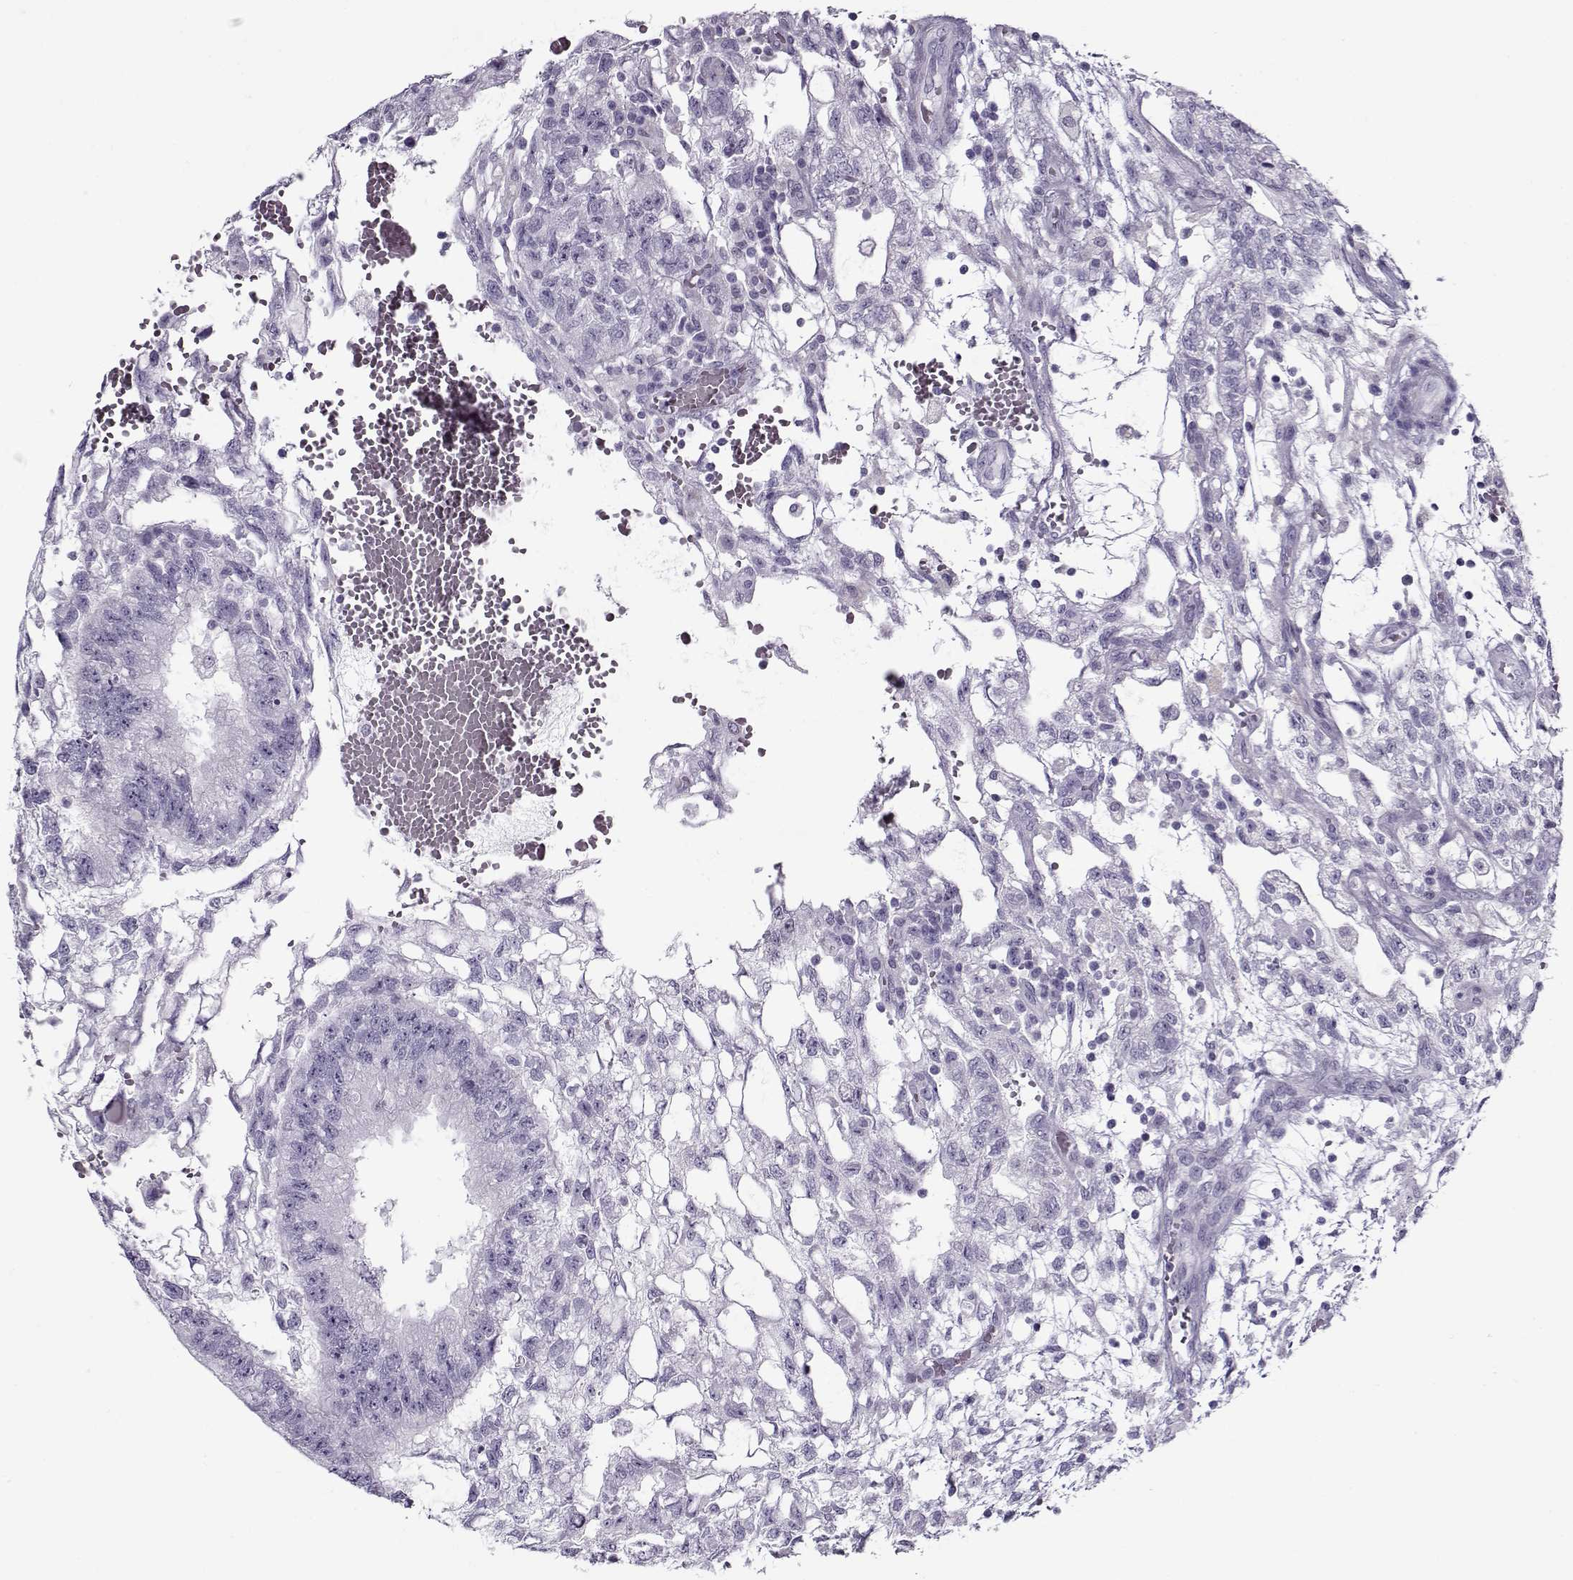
{"staining": {"intensity": "negative", "quantity": "none", "location": "none"}, "tissue": "testis cancer", "cell_type": "Tumor cells", "image_type": "cancer", "snomed": [{"axis": "morphology", "description": "Carcinoma, Embryonal, NOS"}, {"axis": "topography", "description": "Testis"}], "caption": "Immunohistochemistry (IHC) of testis cancer displays no positivity in tumor cells.", "gene": "GAGE2A", "patient": {"sex": "male", "age": 32}}